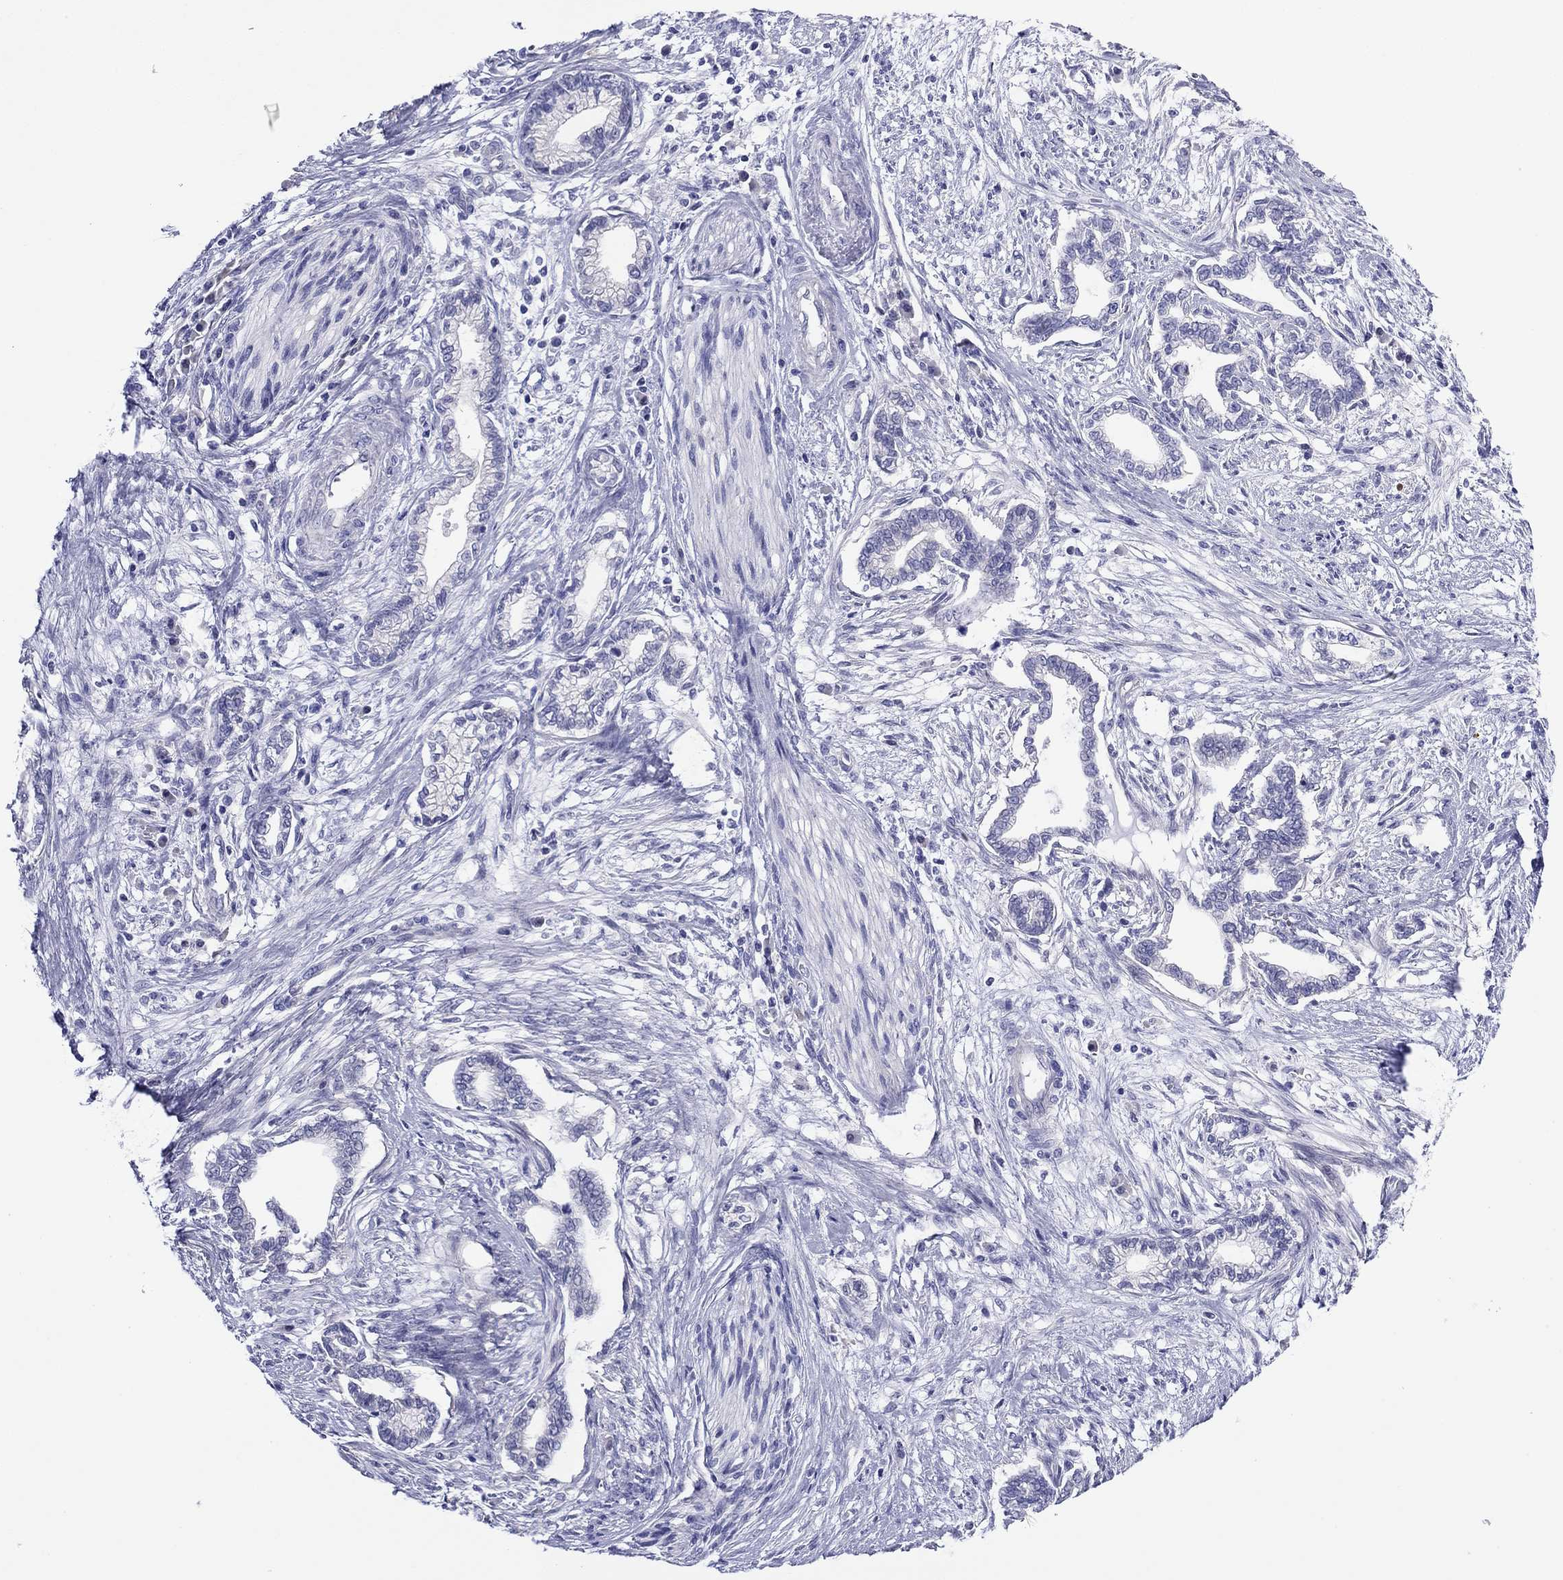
{"staining": {"intensity": "negative", "quantity": "none", "location": "none"}, "tissue": "cervical cancer", "cell_type": "Tumor cells", "image_type": "cancer", "snomed": [{"axis": "morphology", "description": "Adenocarcinoma, NOS"}, {"axis": "topography", "description": "Cervix"}], "caption": "An IHC photomicrograph of cervical cancer (adenocarcinoma) is shown. There is no staining in tumor cells of cervical cancer (adenocarcinoma).", "gene": "MGAT4C", "patient": {"sex": "female", "age": 62}}